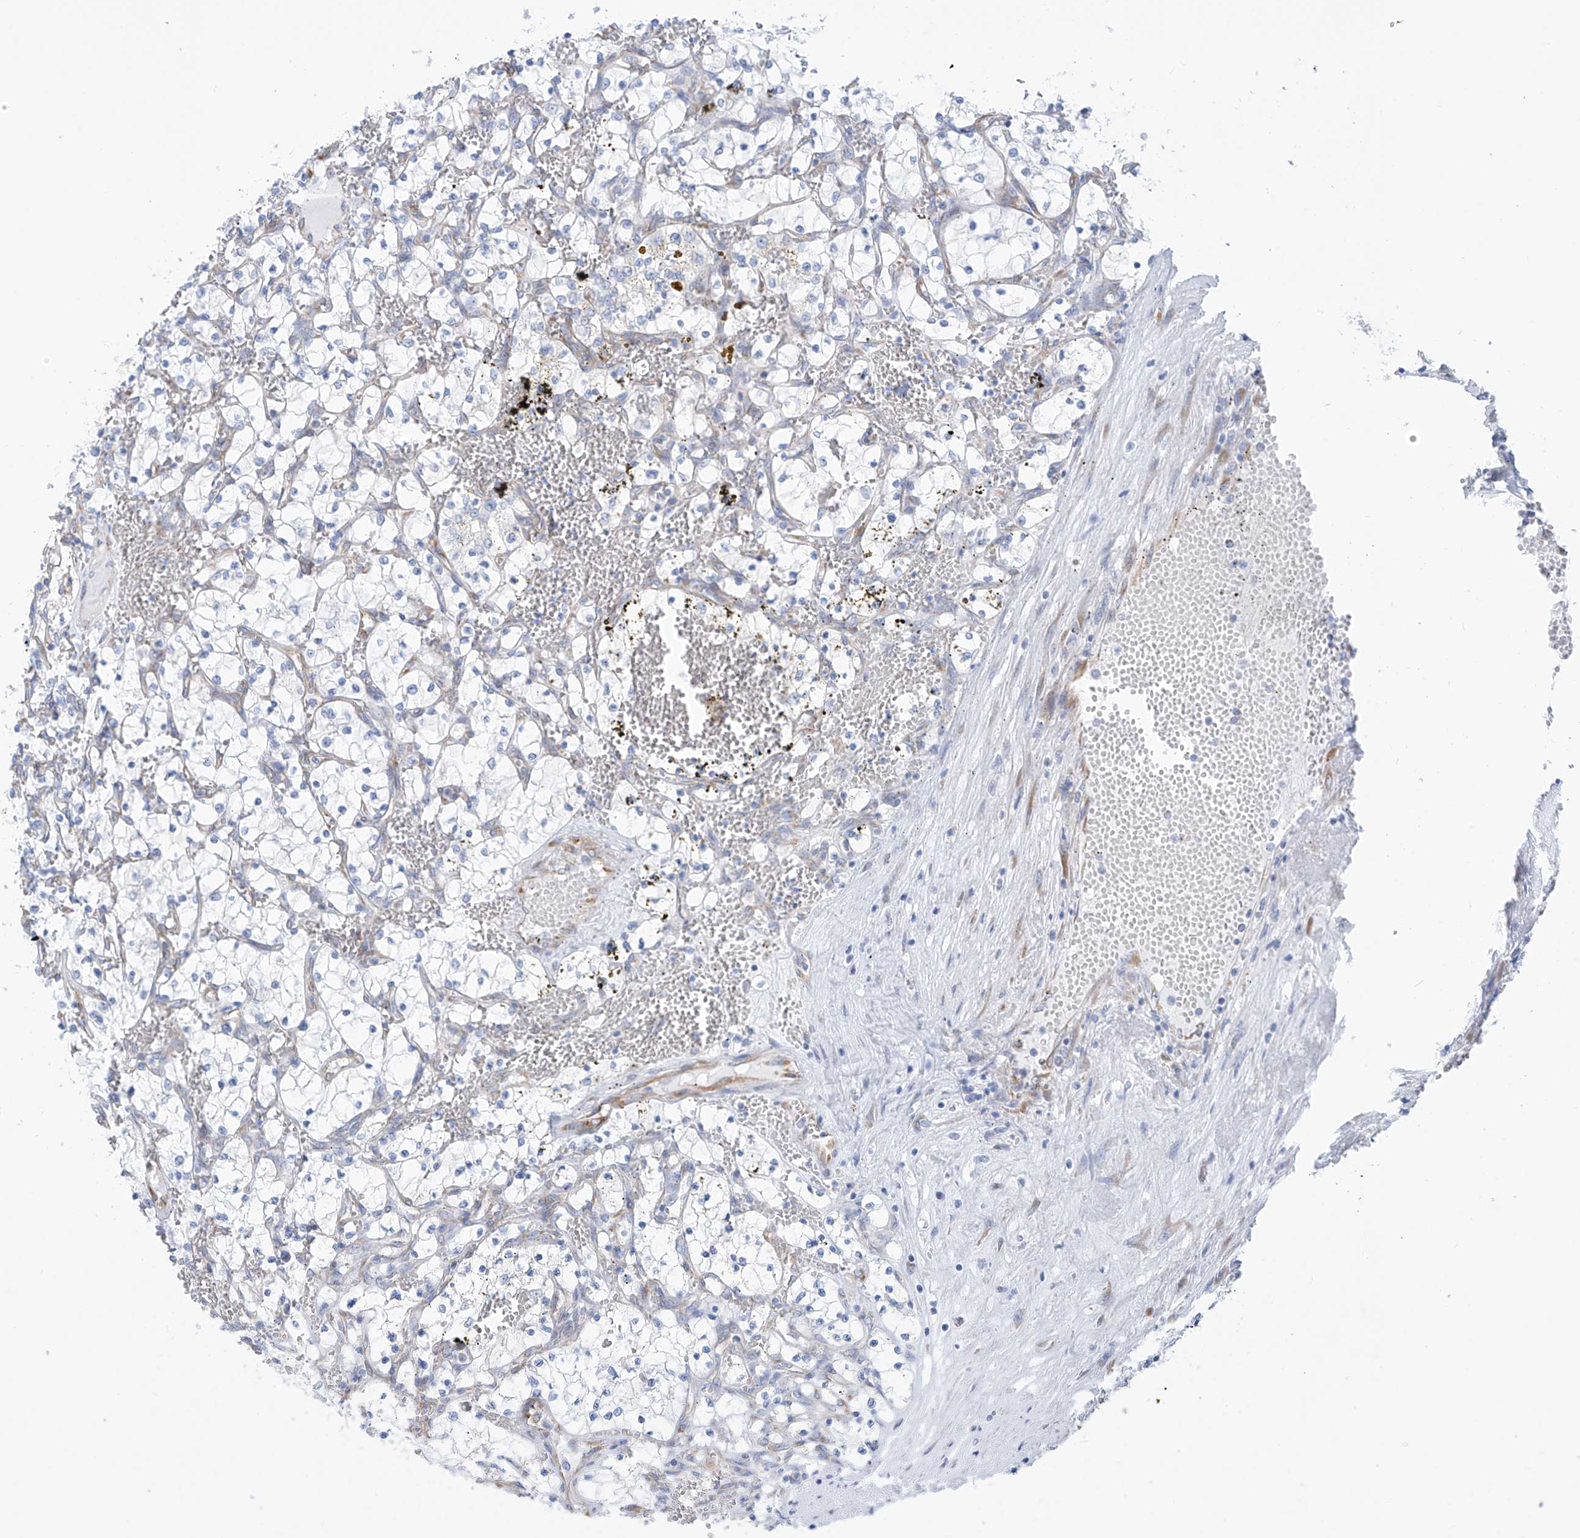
{"staining": {"intensity": "negative", "quantity": "none", "location": "none"}, "tissue": "renal cancer", "cell_type": "Tumor cells", "image_type": "cancer", "snomed": [{"axis": "morphology", "description": "Adenocarcinoma, NOS"}, {"axis": "topography", "description": "Kidney"}], "caption": "Image shows no protein positivity in tumor cells of renal cancer (adenocarcinoma) tissue.", "gene": "RCN2", "patient": {"sex": "female", "age": 69}}